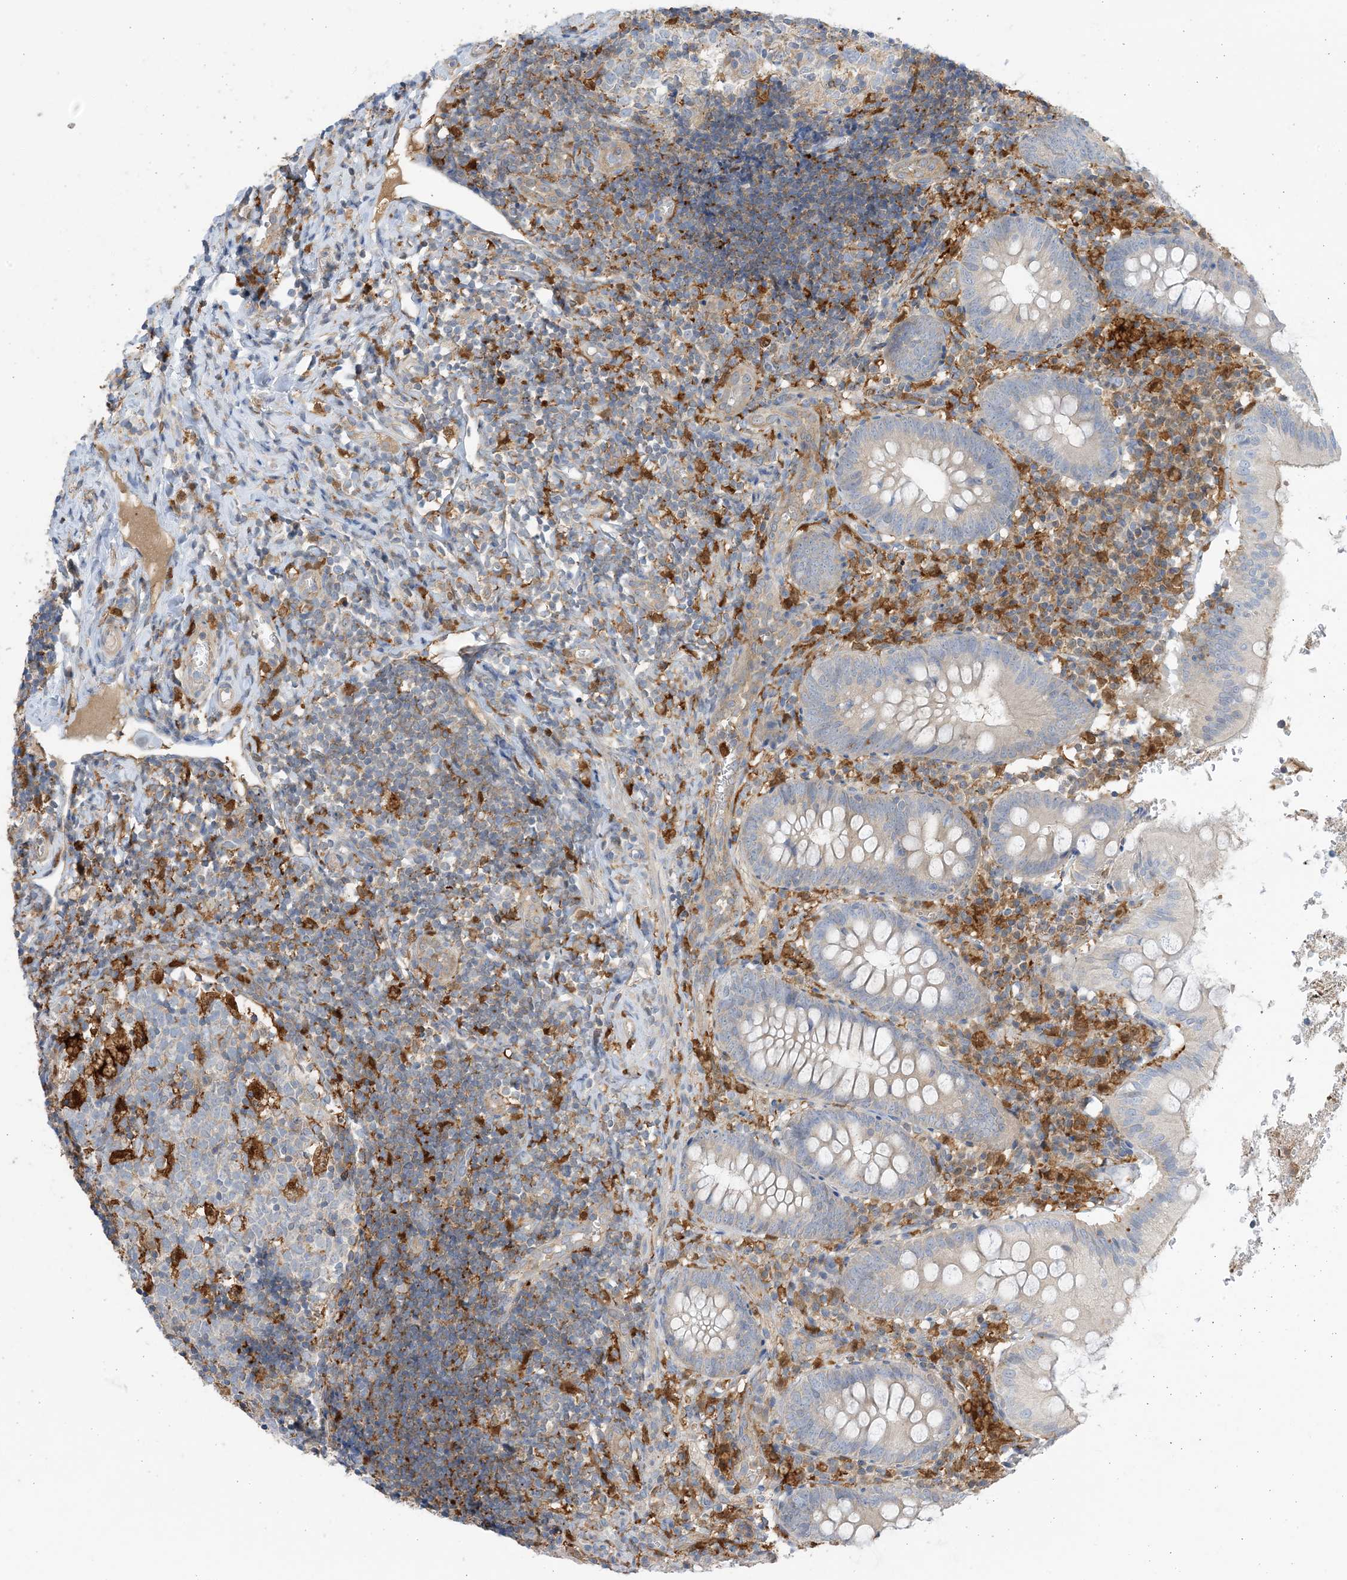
{"staining": {"intensity": "weak", "quantity": "<25%", "location": "cytoplasmic/membranous"}, "tissue": "appendix", "cell_type": "Glandular cells", "image_type": "normal", "snomed": [{"axis": "morphology", "description": "Normal tissue, NOS"}, {"axis": "topography", "description": "Appendix"}], "caption": "This is an immunohistochemistry histopathology image of unremarkable appendix. There is no staining in glandular cells.", "gene": "NAGK", "patient": {"sex": "male", "age": 8}}